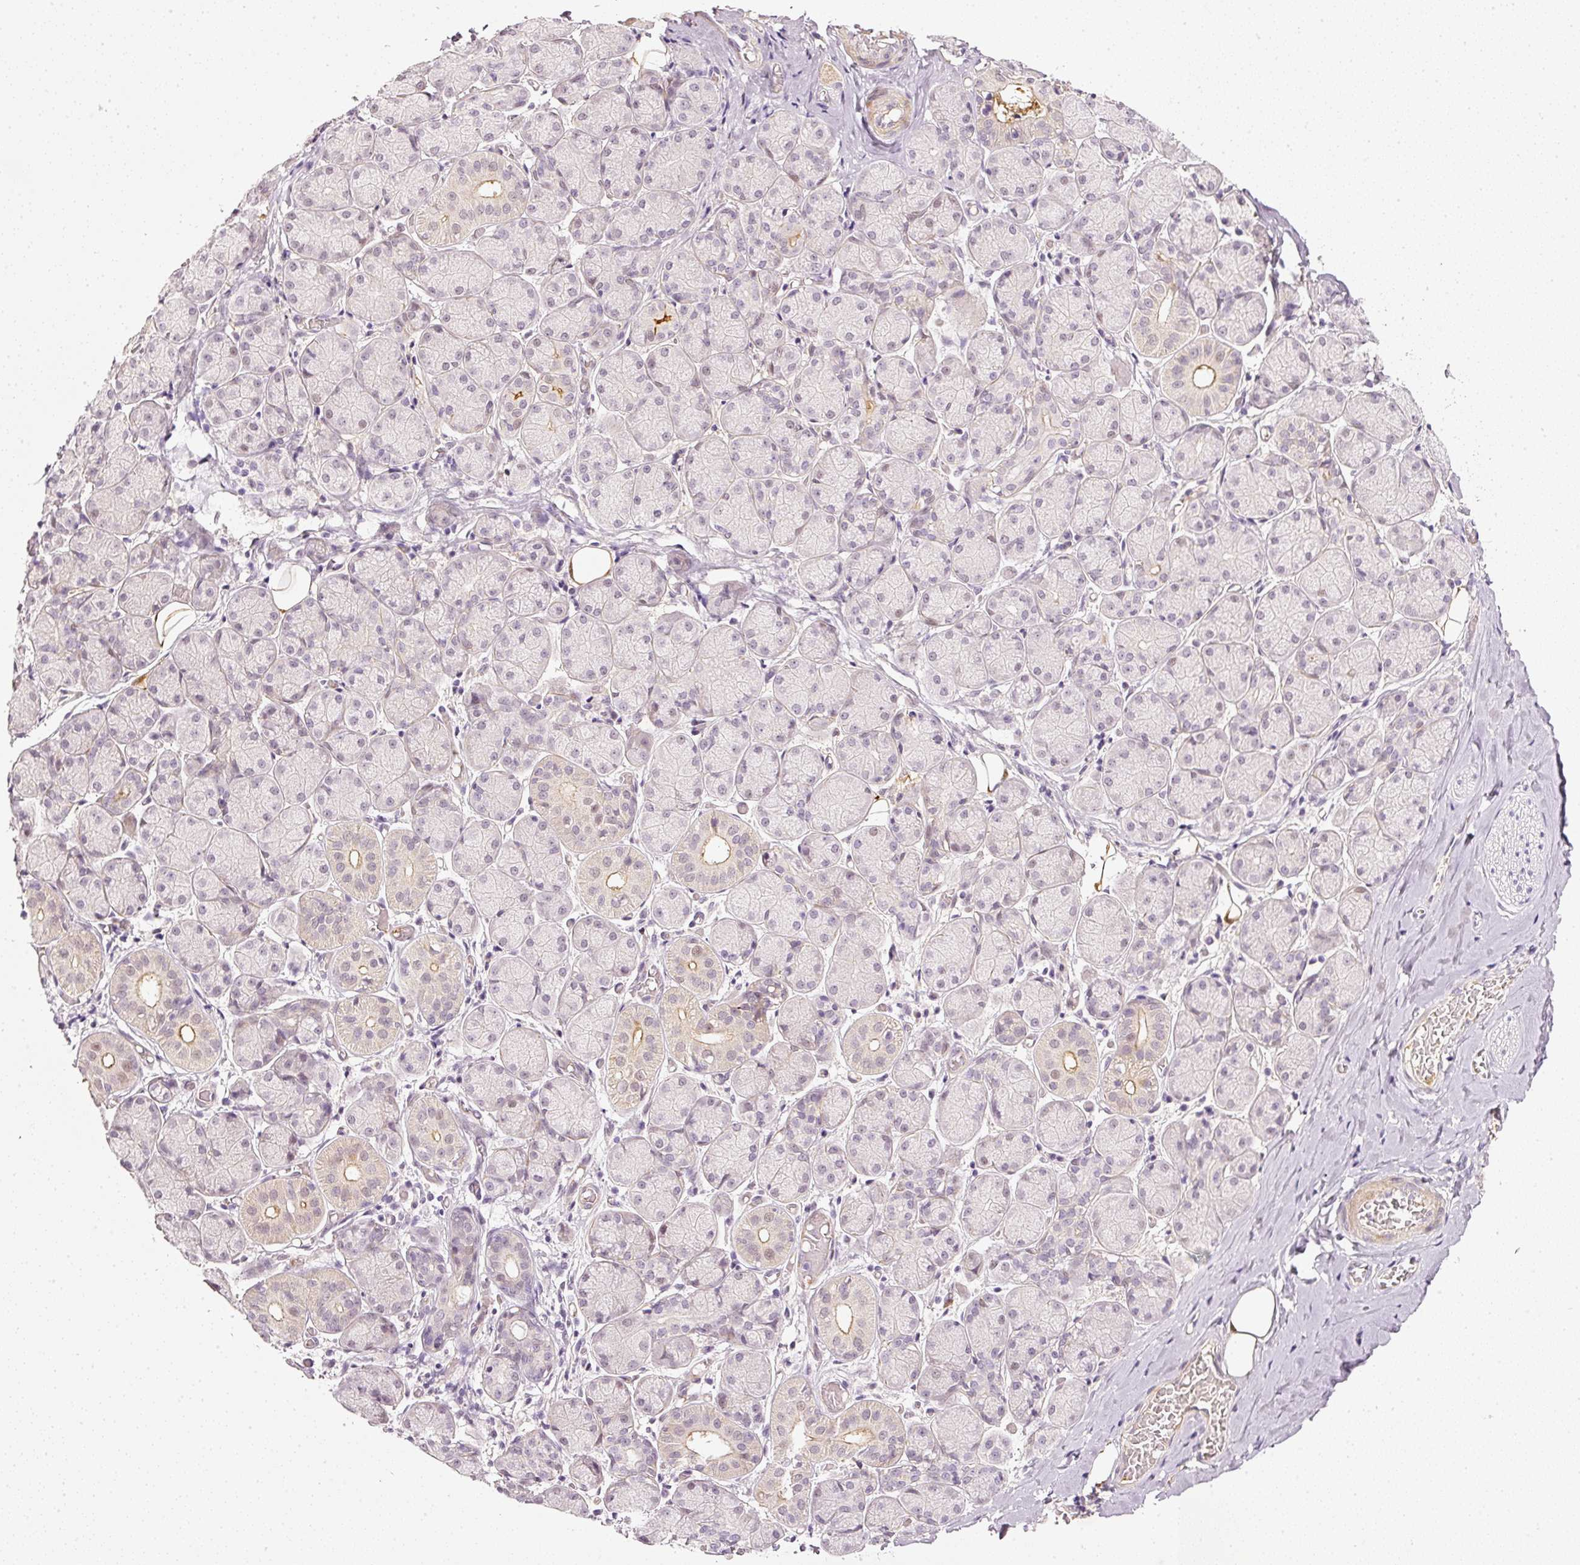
{"staining": {"intensity": "weak", "quantity": "<25%", "location": "cytoplasmic/membranous"}, "tissue": "adipose tissue", "cell_type": "Adipocytes", "image_type": "normal", "snomed": [{"axis": "morphology", "description": "Normal tissue, NOS"}, {"axis": "topography", "description": "Salivary gland"}, {"axis": "topography", "description": "Peripheral nerve tissue"}], "caption": "Immunohistochemistry (IHC) histopathology image of benign adipose tissue stained for a protein (brown), which reveals no expression in adipocytes.", "gene": "TOGARAM1", "patient": {"sex": "female", "age": 24}}